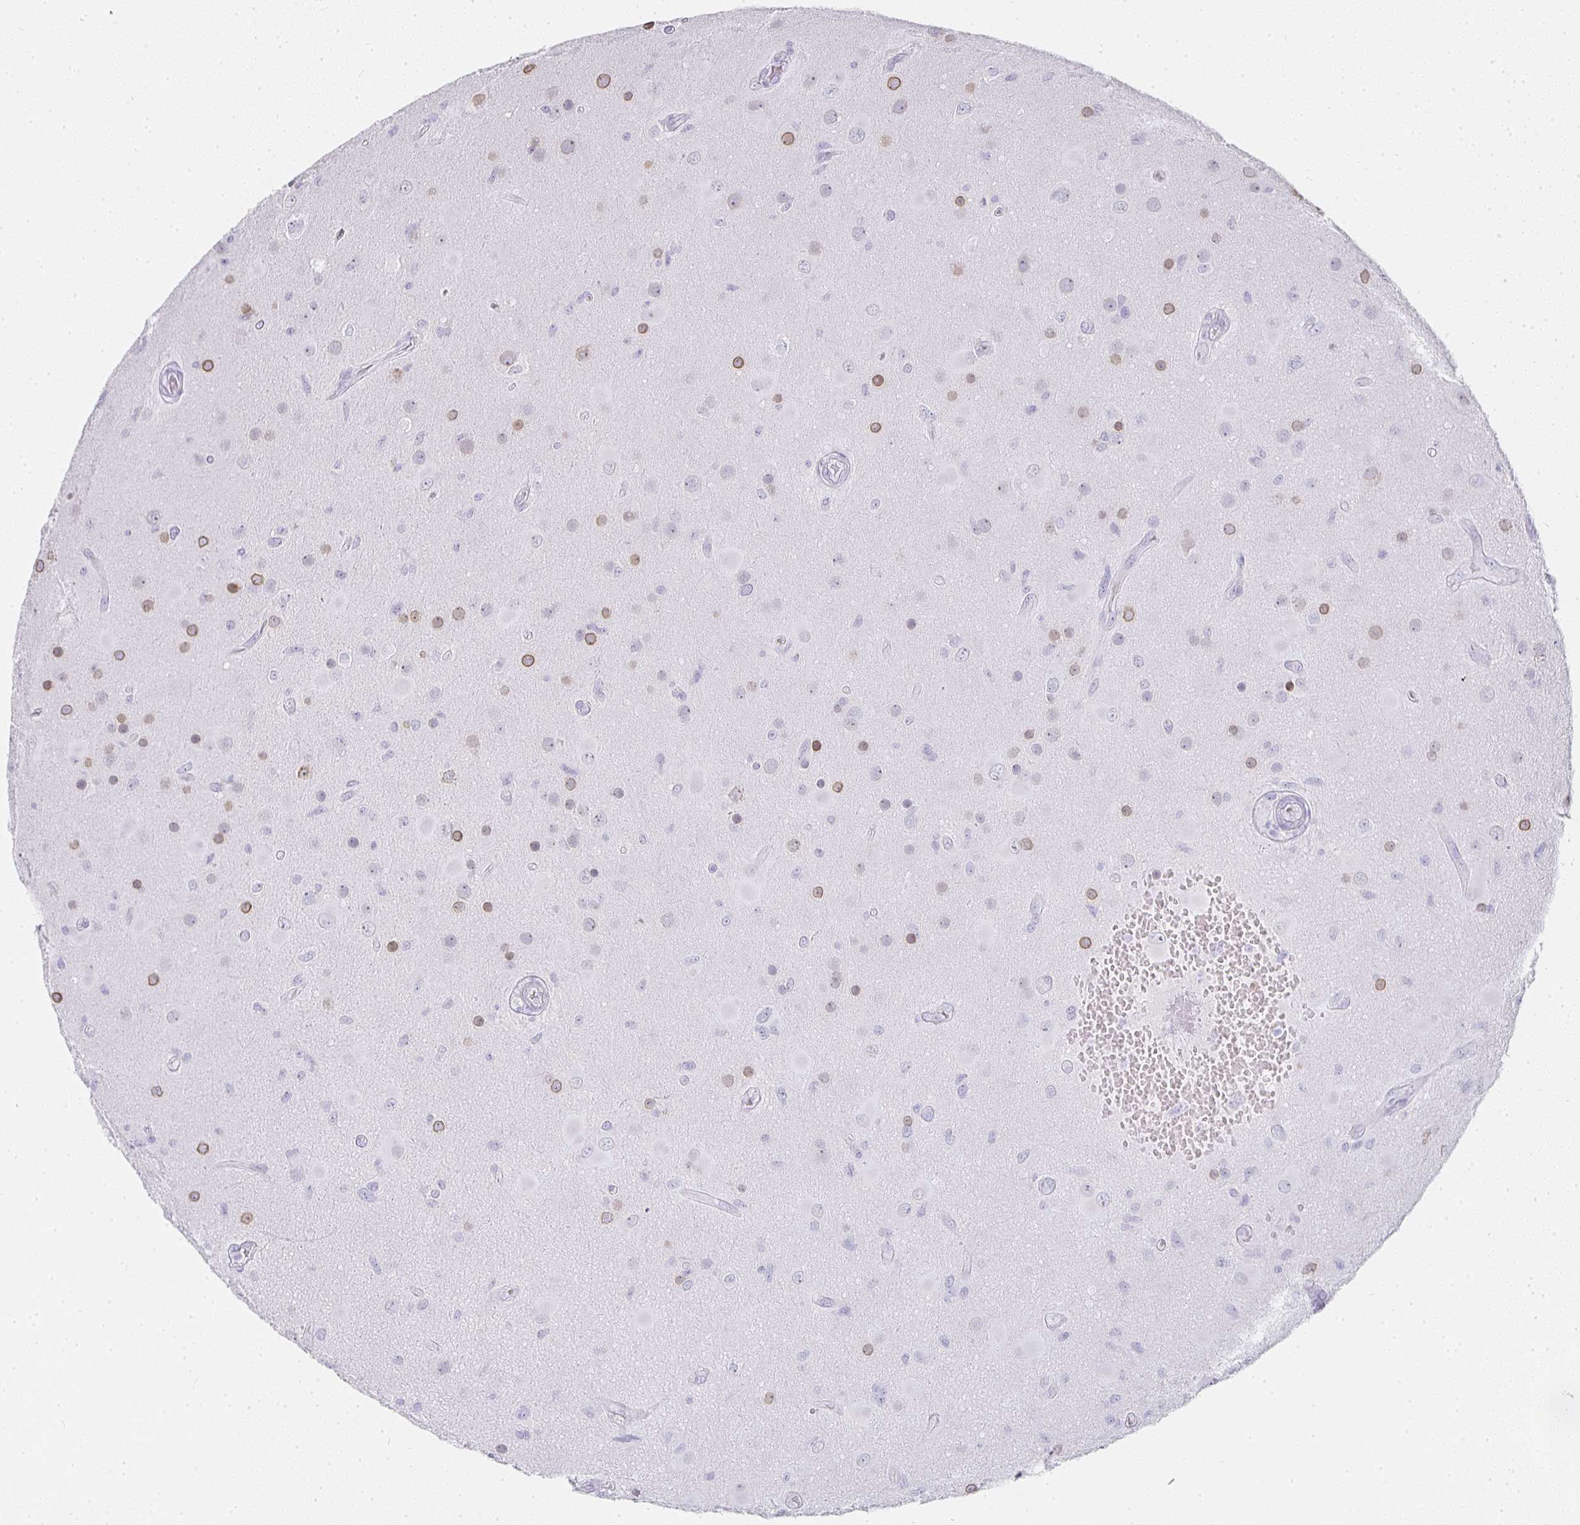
{"staining": {"intensity": "negative", "quantity": "none", "location": "none"}, "tissue": "glioma", "cell_type": "Tumor cells", "image_type": "cancer", "snomed": [{"axis": "morphology", "description": "Glioma, malignant, High grade"}, {"axis": "topography", "description": "Brain"}], "caption": "Micrograph shows no significant protein positivity in tumor cells of malignant high-grade glioma.", "gene": "TPSD1", "patient": {"sex": "male", "age": 53}}